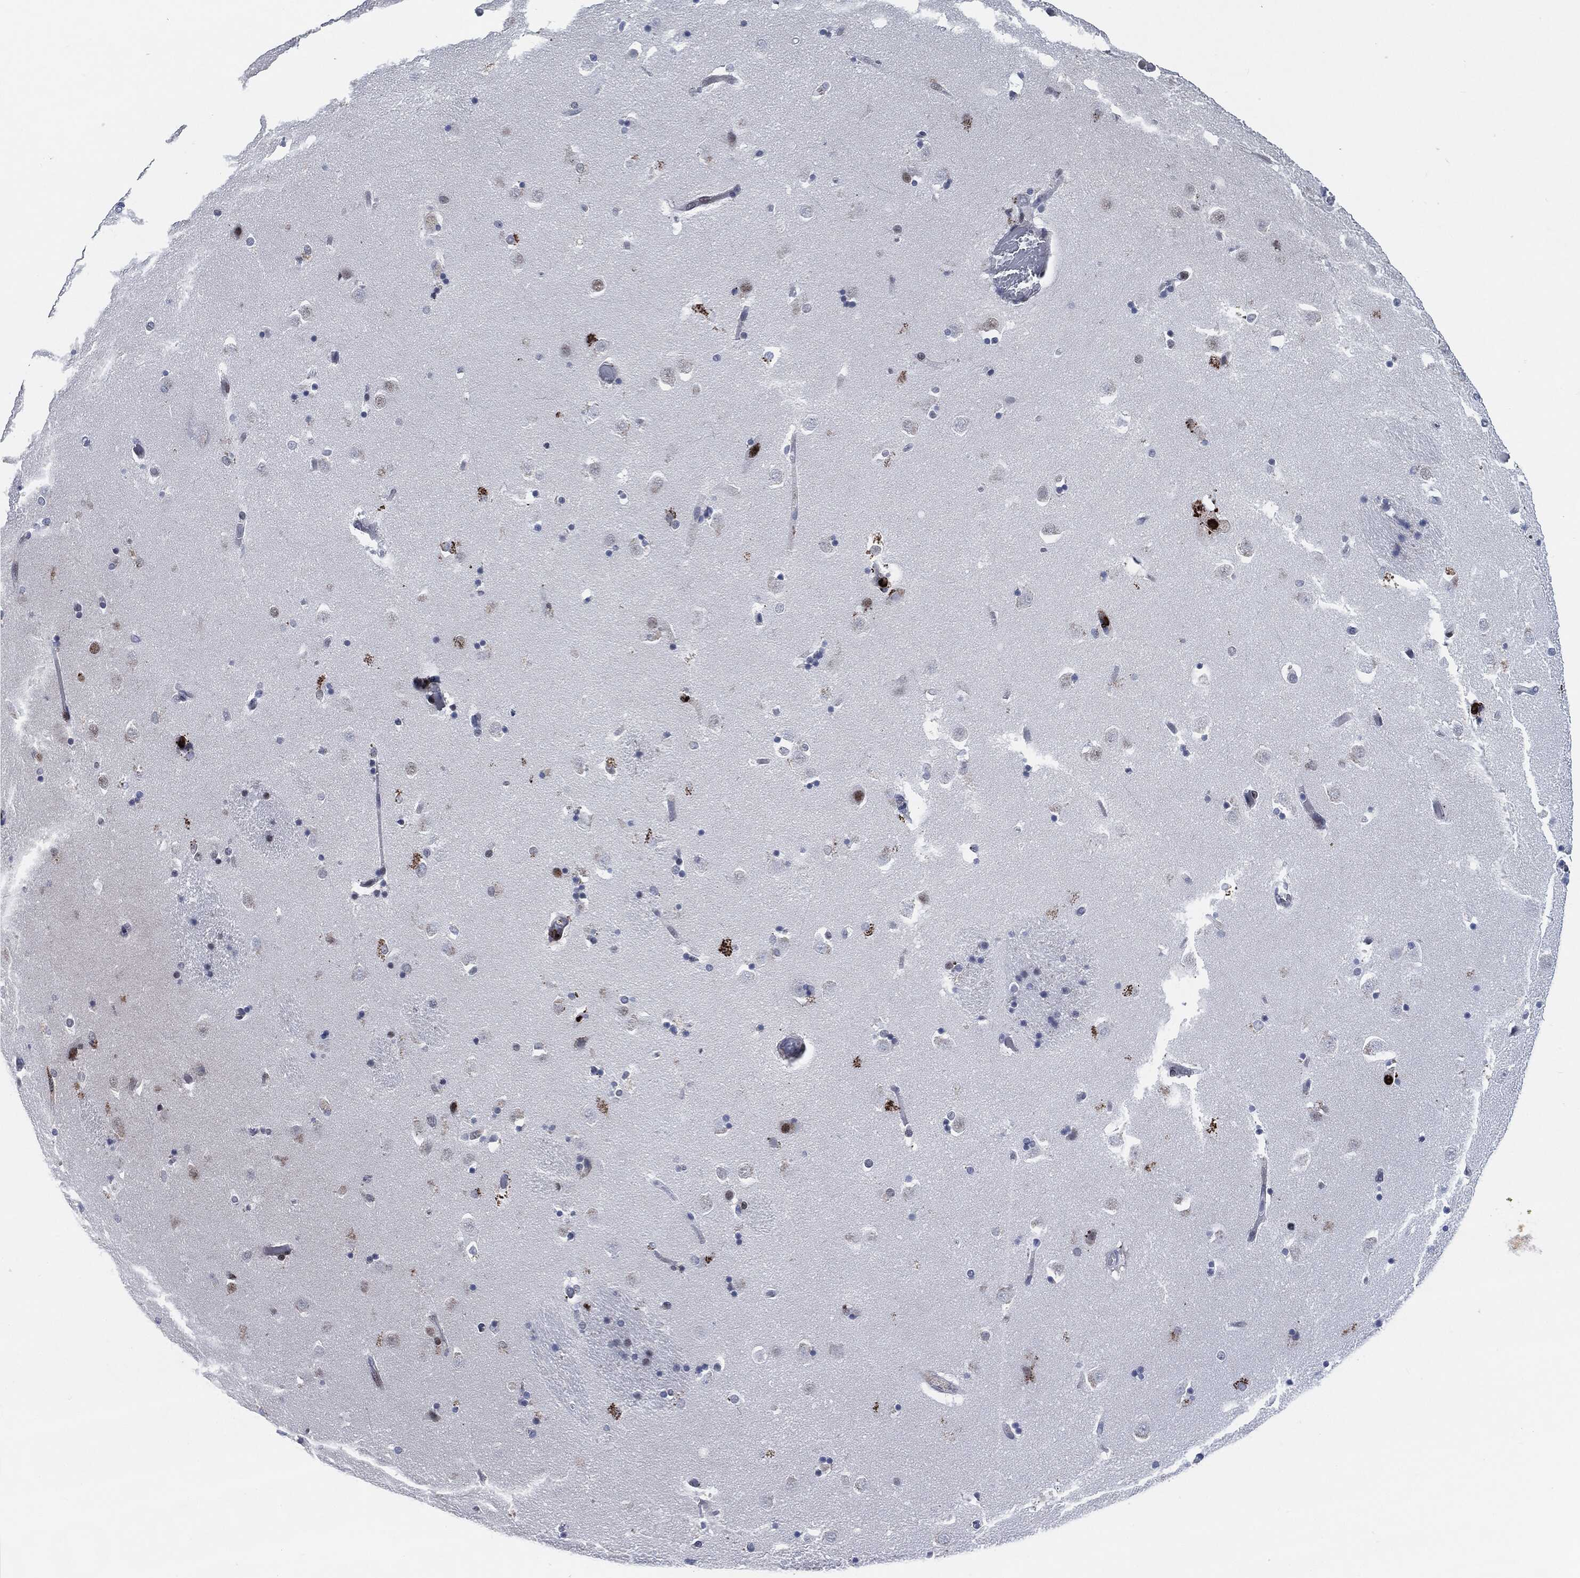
{"staining": {"intensity": "negative", "quantity": "none", "location": "none"}, "tissue": "caudate", "cell_type": "Glial cells", "image_type": "normal", "snomed": [{"axis": "morphology", "description": "Normal tissue, NOS"}, {"axis": "topography", "description": "Lateral ventricle wall"}], "caption": "This is an immunohistochemistry micrograph of benign caudate. There is no staining in glial cells.", "gene": "MPO", "patient": {"sex": "male", "age": 51}}